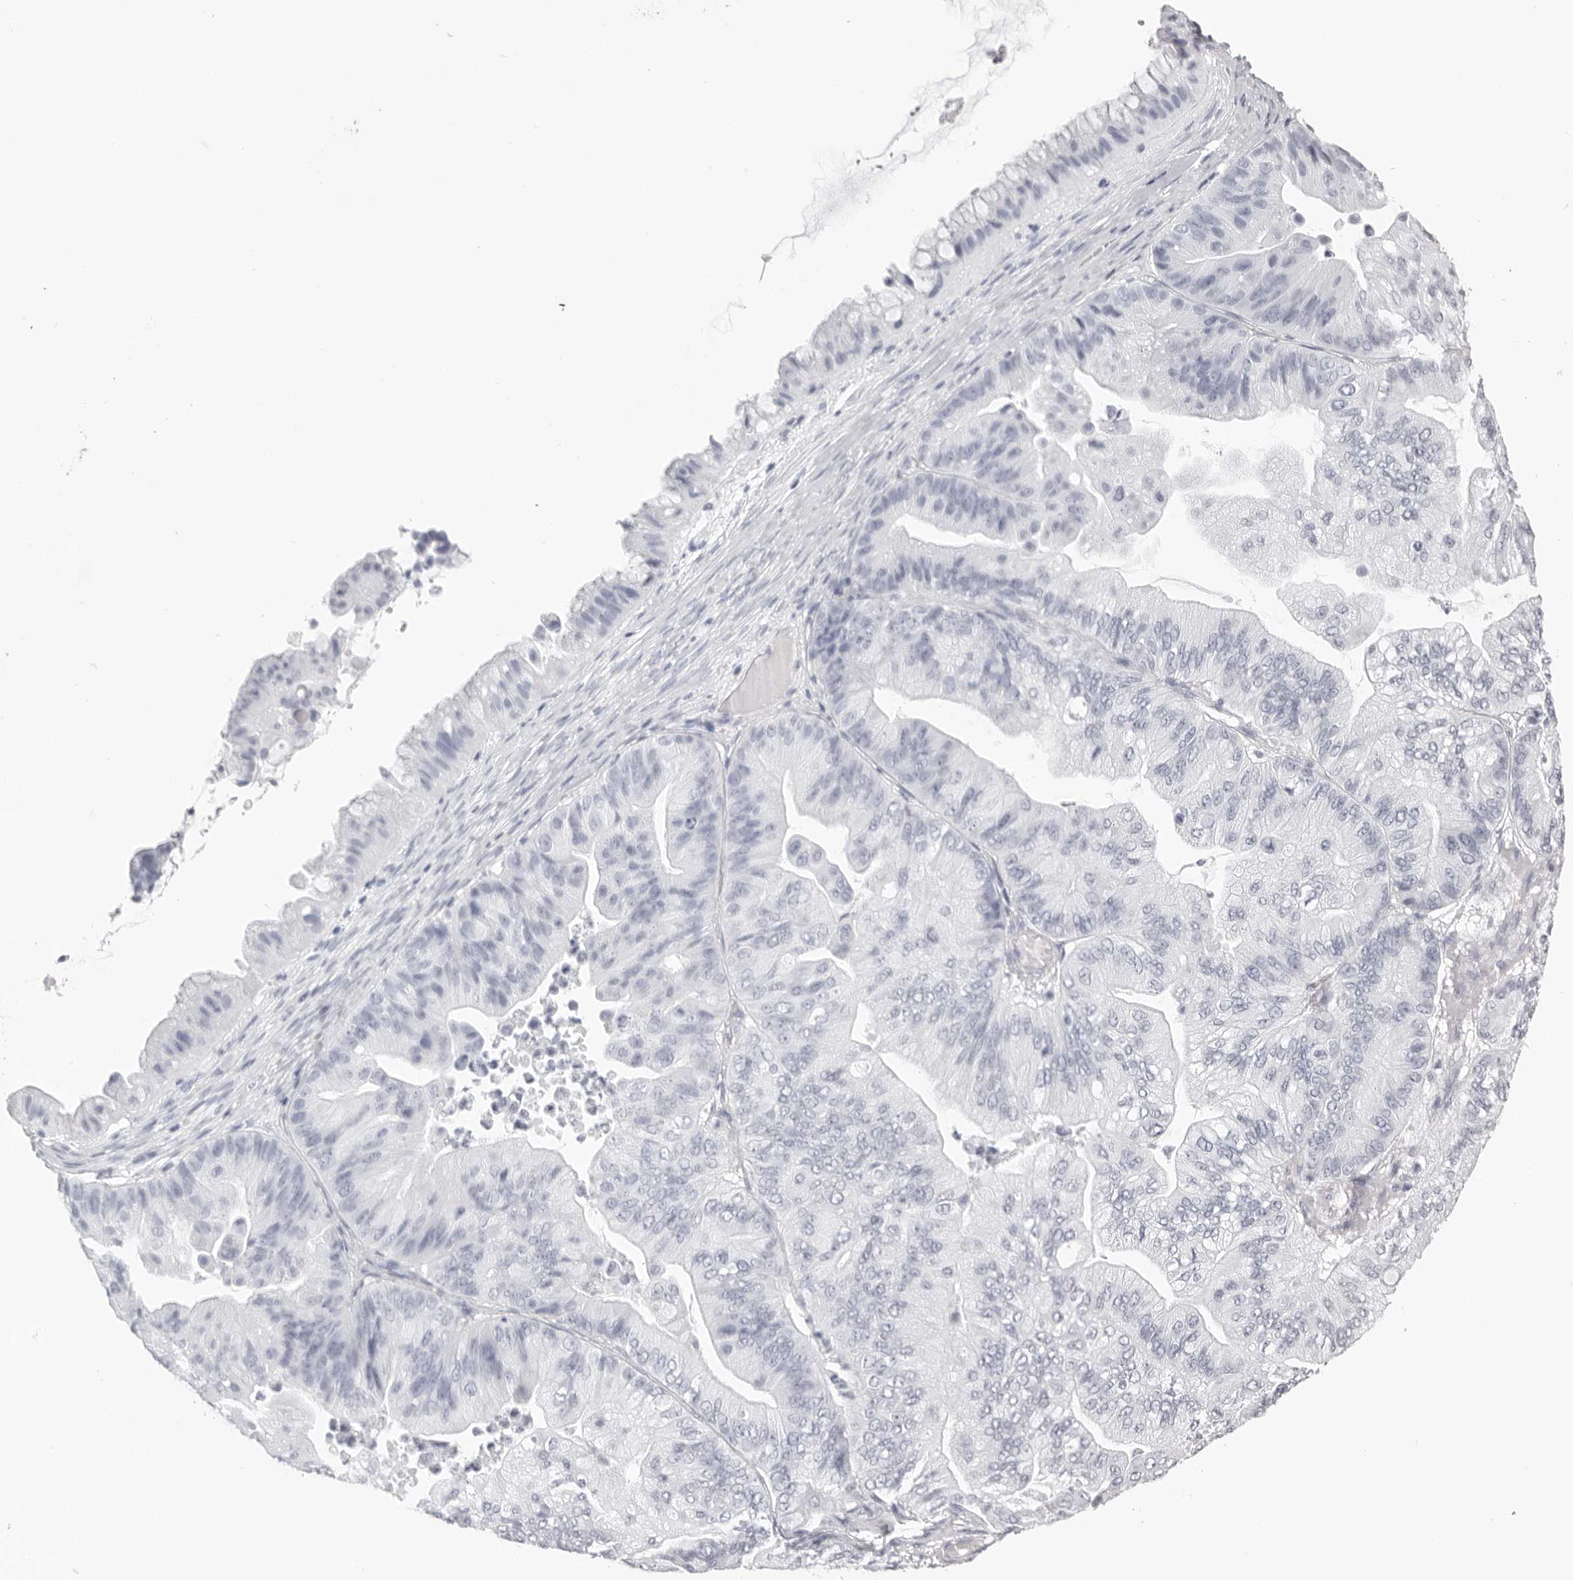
{"staining": {"intensity": "negative", "quantity": "none", "location": "none"}, "tissue": "ovarian cancer", "cell_type": "Tumor cells", "image_type": "cancer", "snomed": [{"axis": "morphology", "description": "Cystadenocarcinoma, mucinous, NOS"}, {"axis": "topography", "description": "Ovary"}], "caption": "DAB immunohistochemical staining of human mucinous cystadenocarcinoma (ovarian) exhibits no significant positivity in tumor cells. (DAB immunohistochemistry (IHC), high magnification).", "gene": "RHO", "patient": {"sex": "female", "age": 61}}